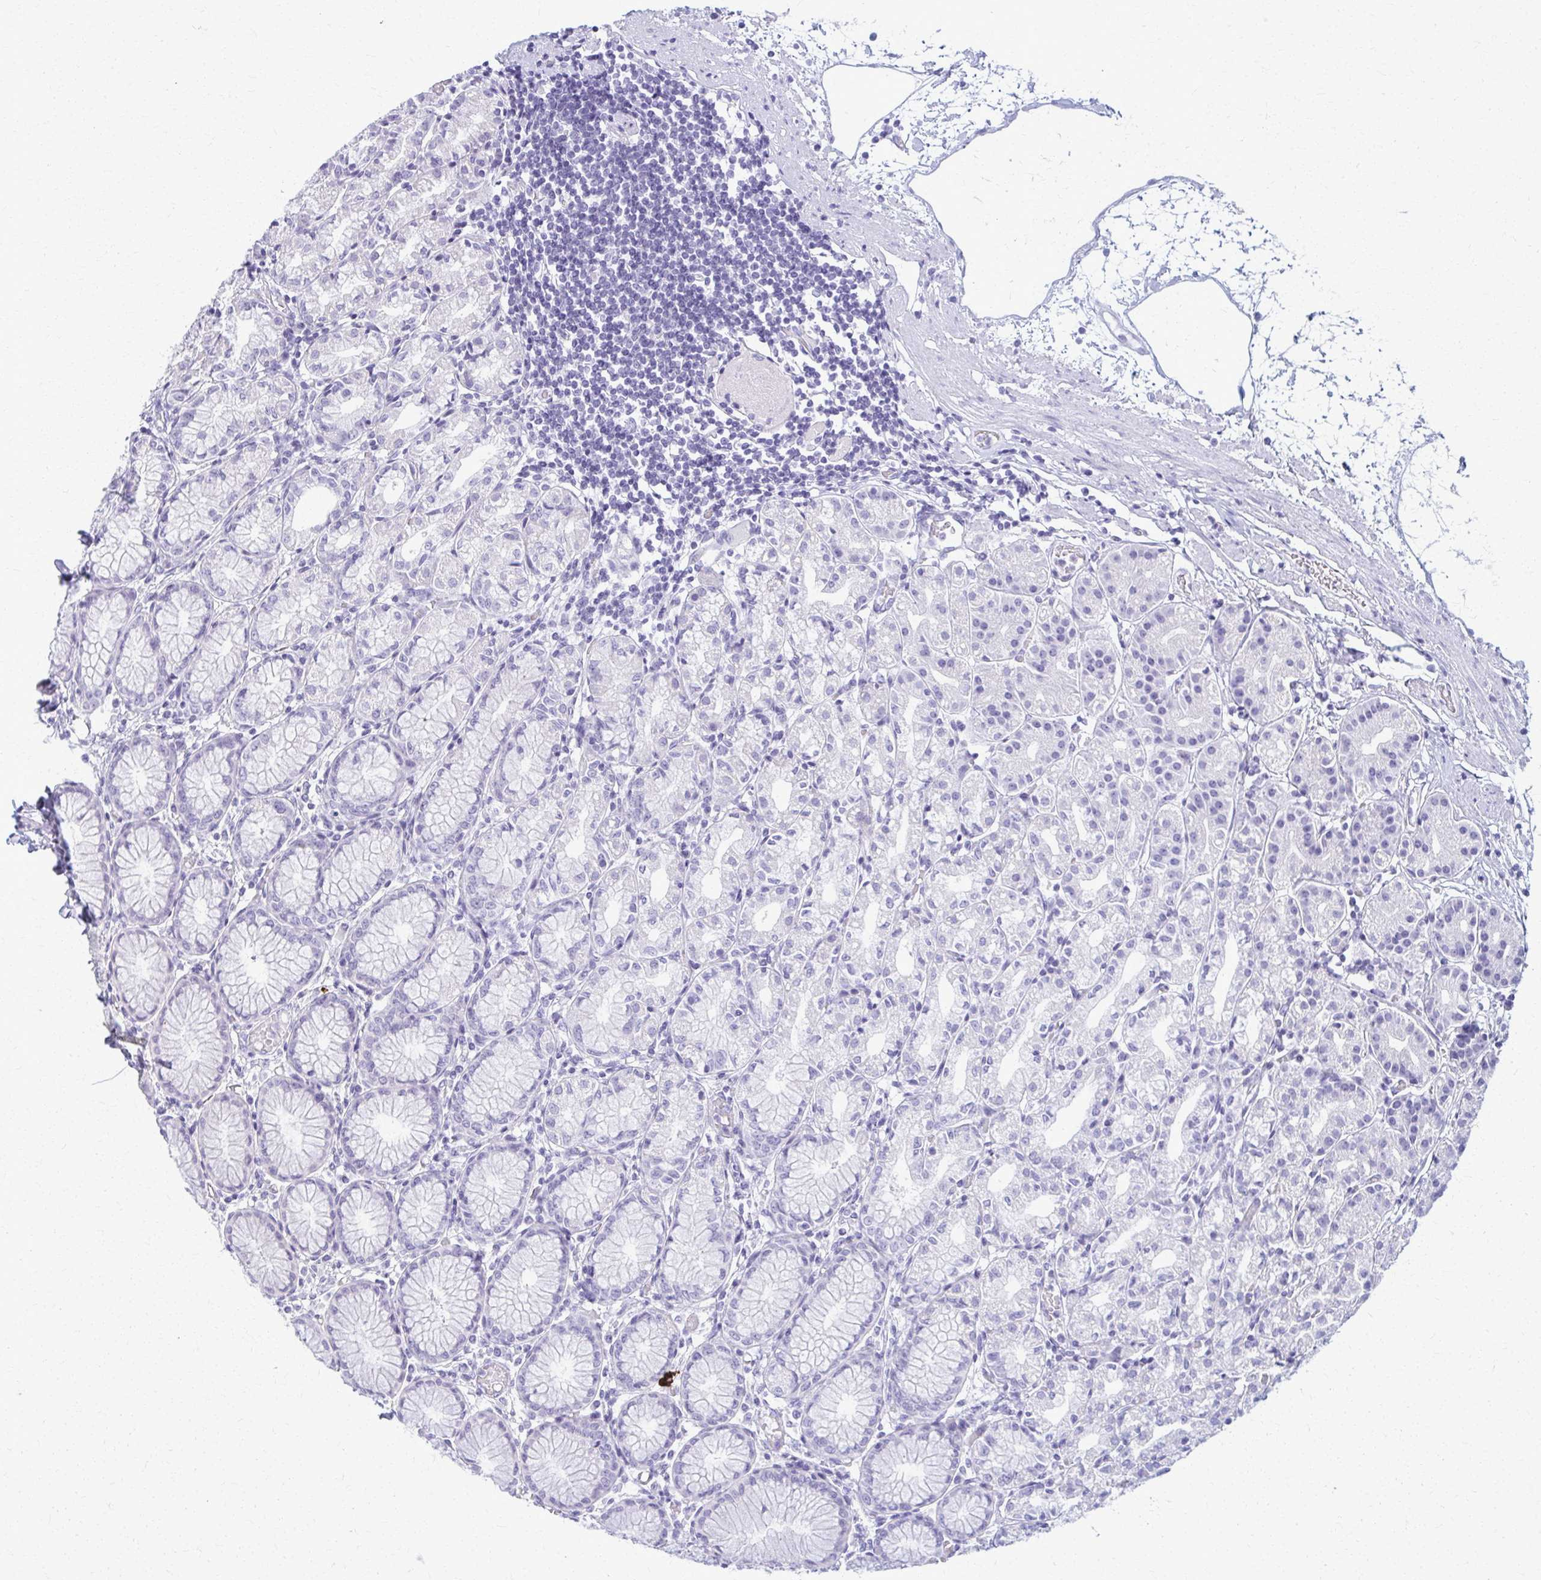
{"staining": {"intensity": "negative", "quantity": "none", "location": "none"}, "tissue": "stomach", "cell_type": "Glandular cells", "image_type": "normal", "snomed": [{"axis": "morphology", "description": "Normal tissue, NOS"}, {"axis": "topography", "description": "Stomach"}], "caption": "Glandular cells show no significant staining in unremarkable stomach.", "gene": "ACSM2A", "patient": {"sex": "female", "age": 57}}